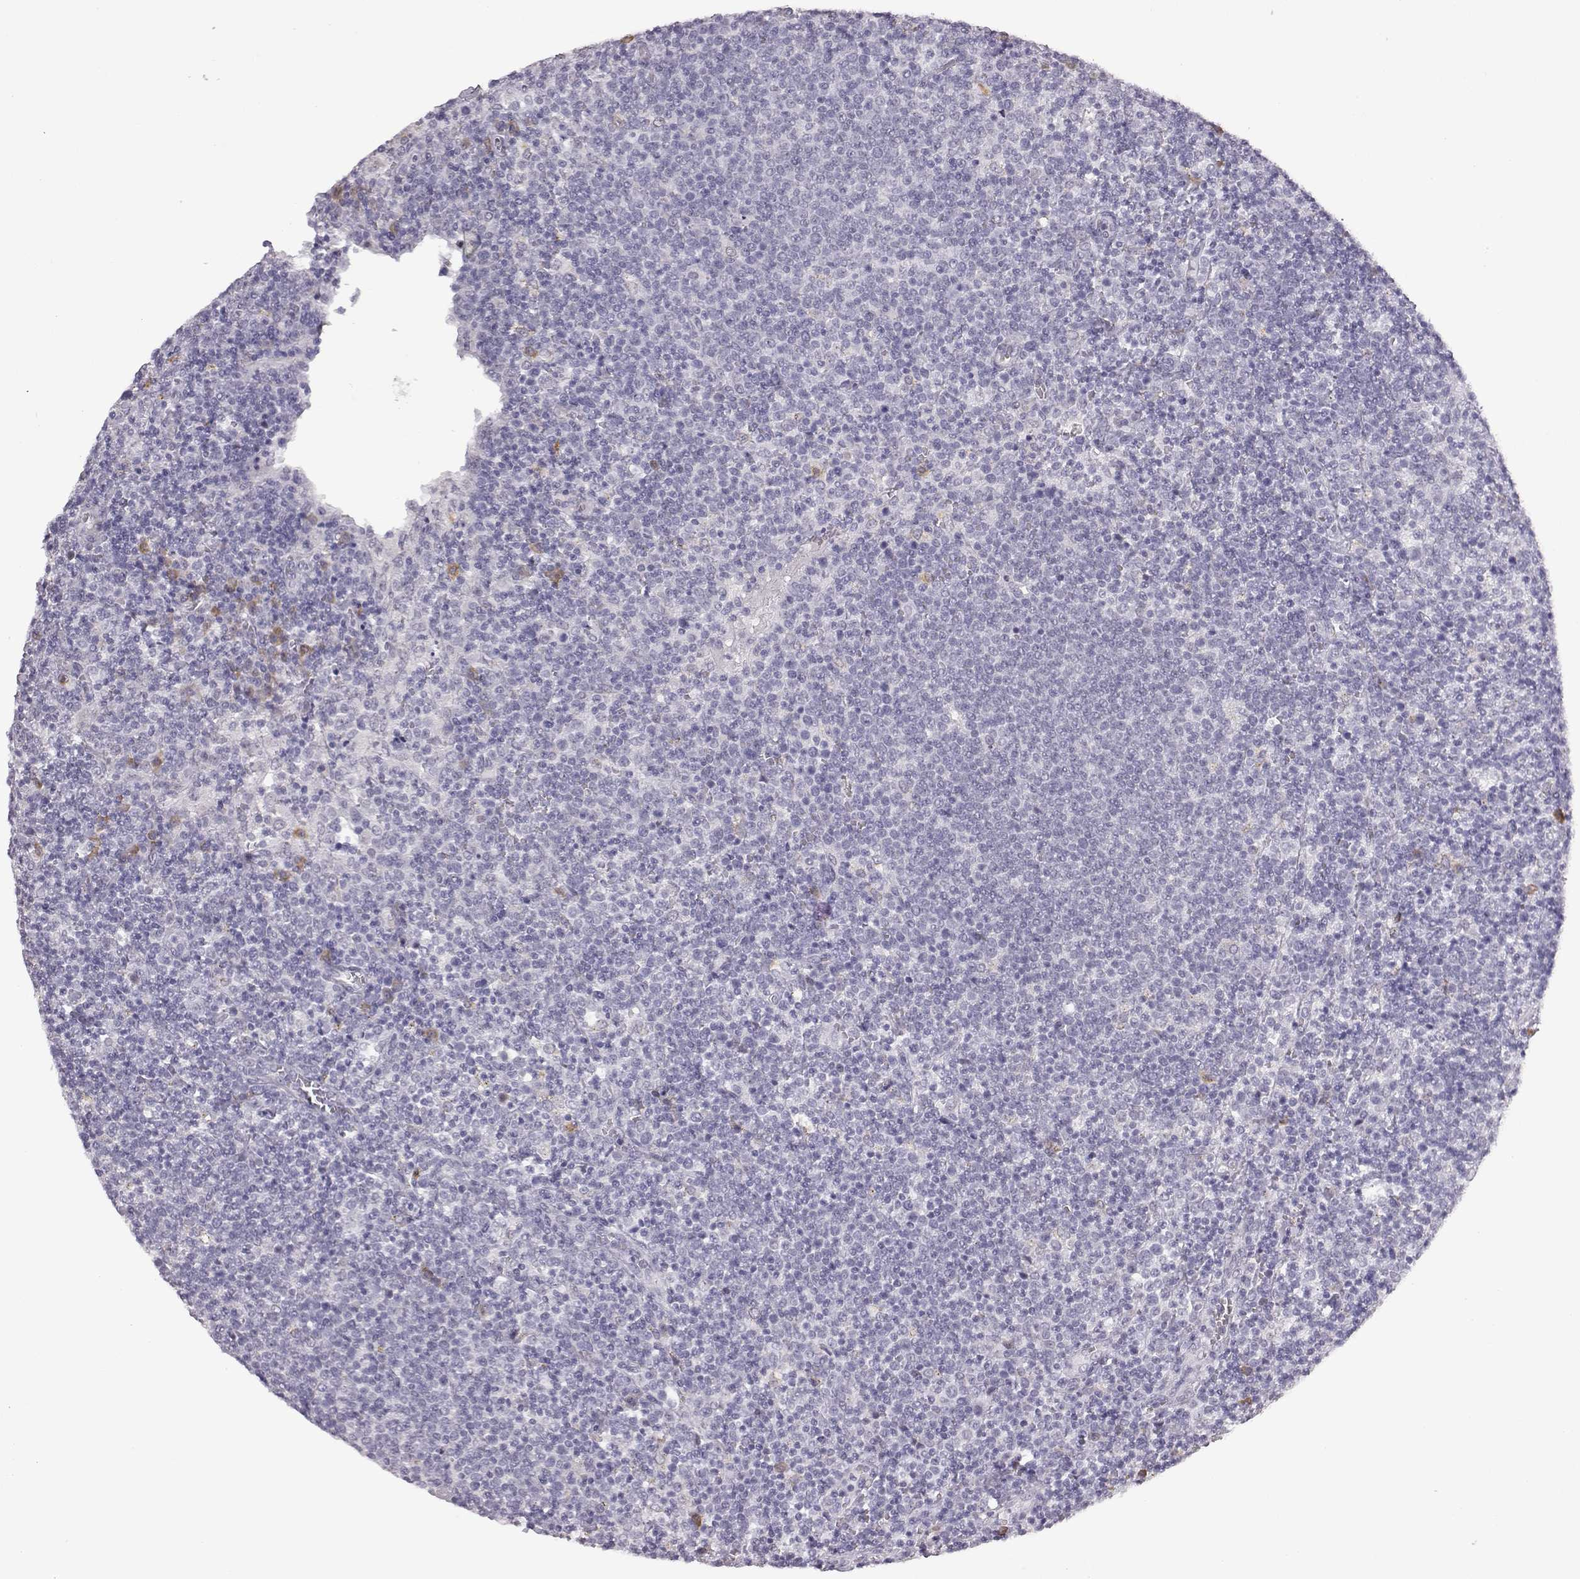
{"staining": {"intensity": "negative", "quantity": "none", "location": "none"}, "tissue": "lymphoma", "cell_type": "Tumor cells", "image_type": "cancer", "snomed": [{"axis": "morphology", "description": "Malignant lymphoma, non-Hodgkin's type, High grade"}, {"axis": "topography", "description": "Lymph node"}], "caption": "Malignant lymphoma, non-Hodgkin's type (high-grade) was stained to show a protein in brown. There is no significant staining in tumor cells. (Immunohistochemistry (ihc), brightfield microscopy, high magnification).", "gene": "VGF", "patient": {"sex": "male", "age": 61}}